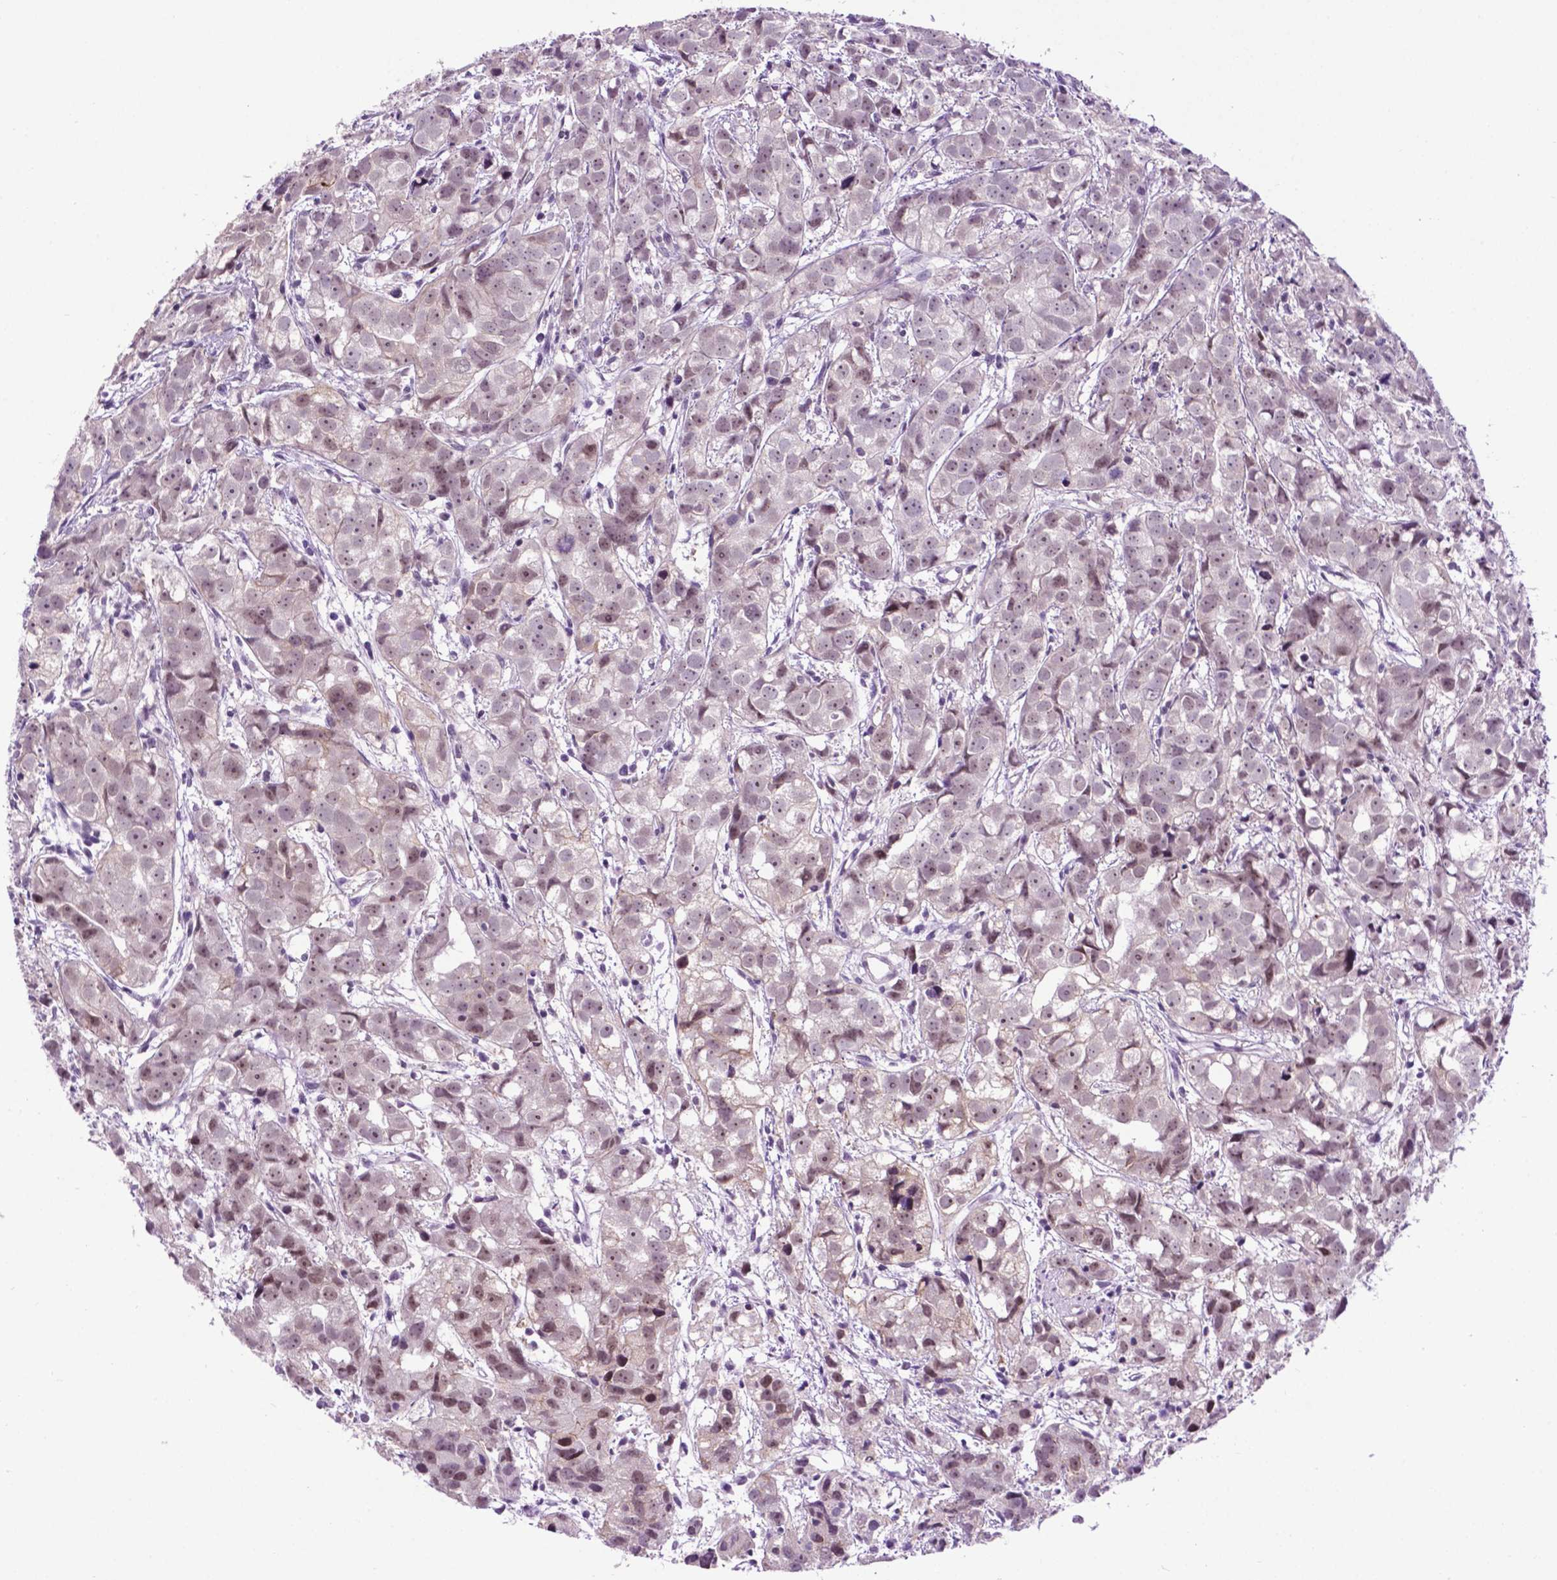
{"staining": {"intensity": "weak", "quantity": "25%-75%", "location": "nuclear"}, "tissue": "prostate cancer", "cell_type": "Tumor cells", "image_type": "cancer", "snomed": [{"axis": "morphology", "description": "Adenocarcinoma, High grade"}, {"axis": "topography", "description": "Prostate"}], "caption": "High-magnification brightfield microscopy of adenocarcinoma (high-grade) (prostate) stained with DAB (brown) and counterstained with hematoxylin (blue). tumor cells exhibit weak nuclear expression is appreciated in about25%-75% of cells. The staining is performed using DAB brown chromogen to label protein expression. The nuclei are counter-stained blue using hematoxylin.", "gene": "TACSTD2", "patient": {"sex": "male", "age": 68}}